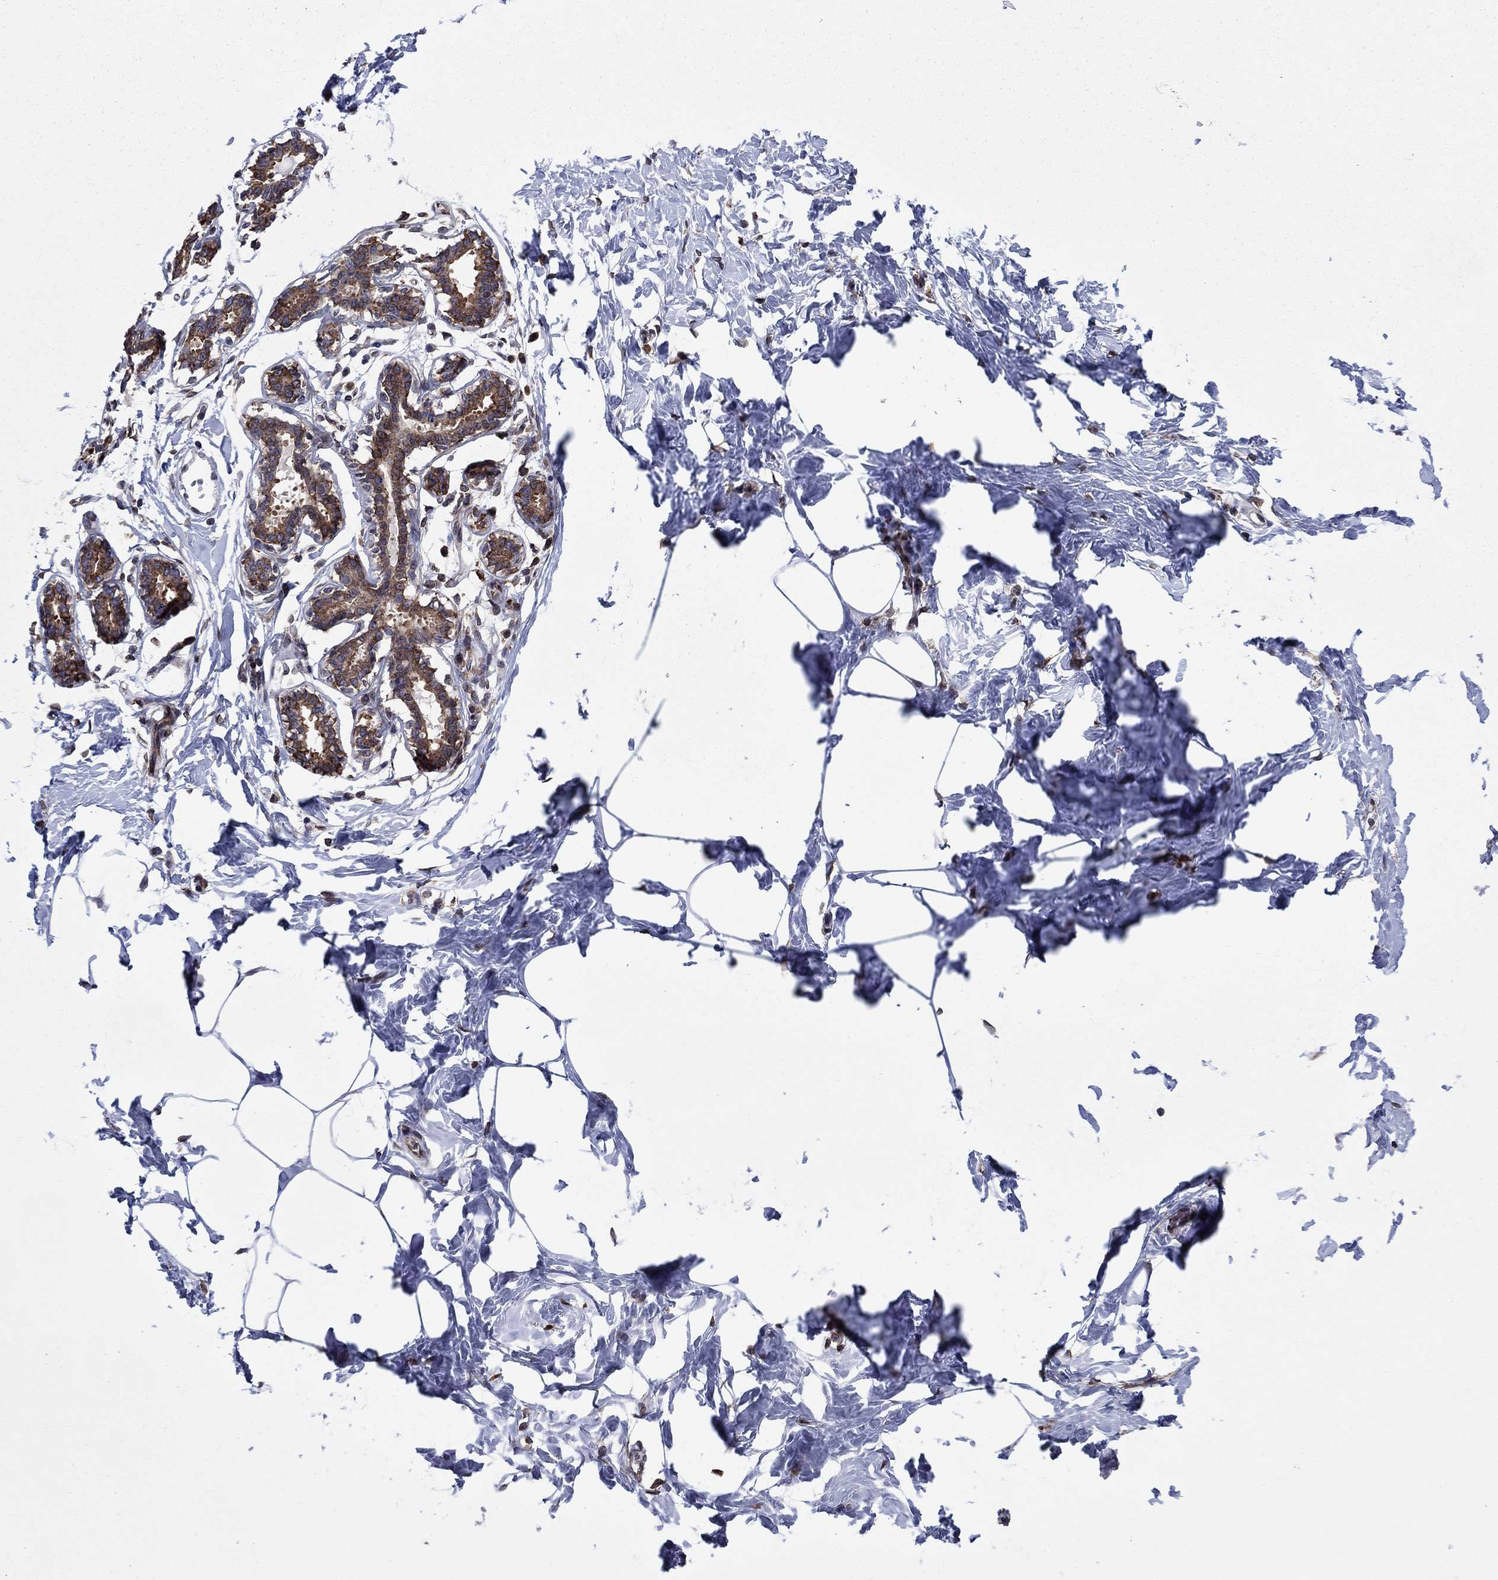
{"staining": {"intensity": "negative", "quantity": "none", "location": "none"}, "tissue": "breast", "cell_type": "Adipocytes", "image_type": "normal", "snomed": [{"axis": "morphology", "description": "Normal tissue, NOS"}, {"axis": "morphology", "description": "Lobular carcinoma, in situ"}, {"axis": "topography", "description": "Breast"}], "caption": "Immunohistochemistry (IHC) photomicrograph of benign breast: breast stained with DAB shows no significant protein staining in adipocytes. (Immunohistochemistry (IHC), brightfield microscopy, high magnification).", "gene": "YBX1", "patient": {"sex": "female", "age": 35}}